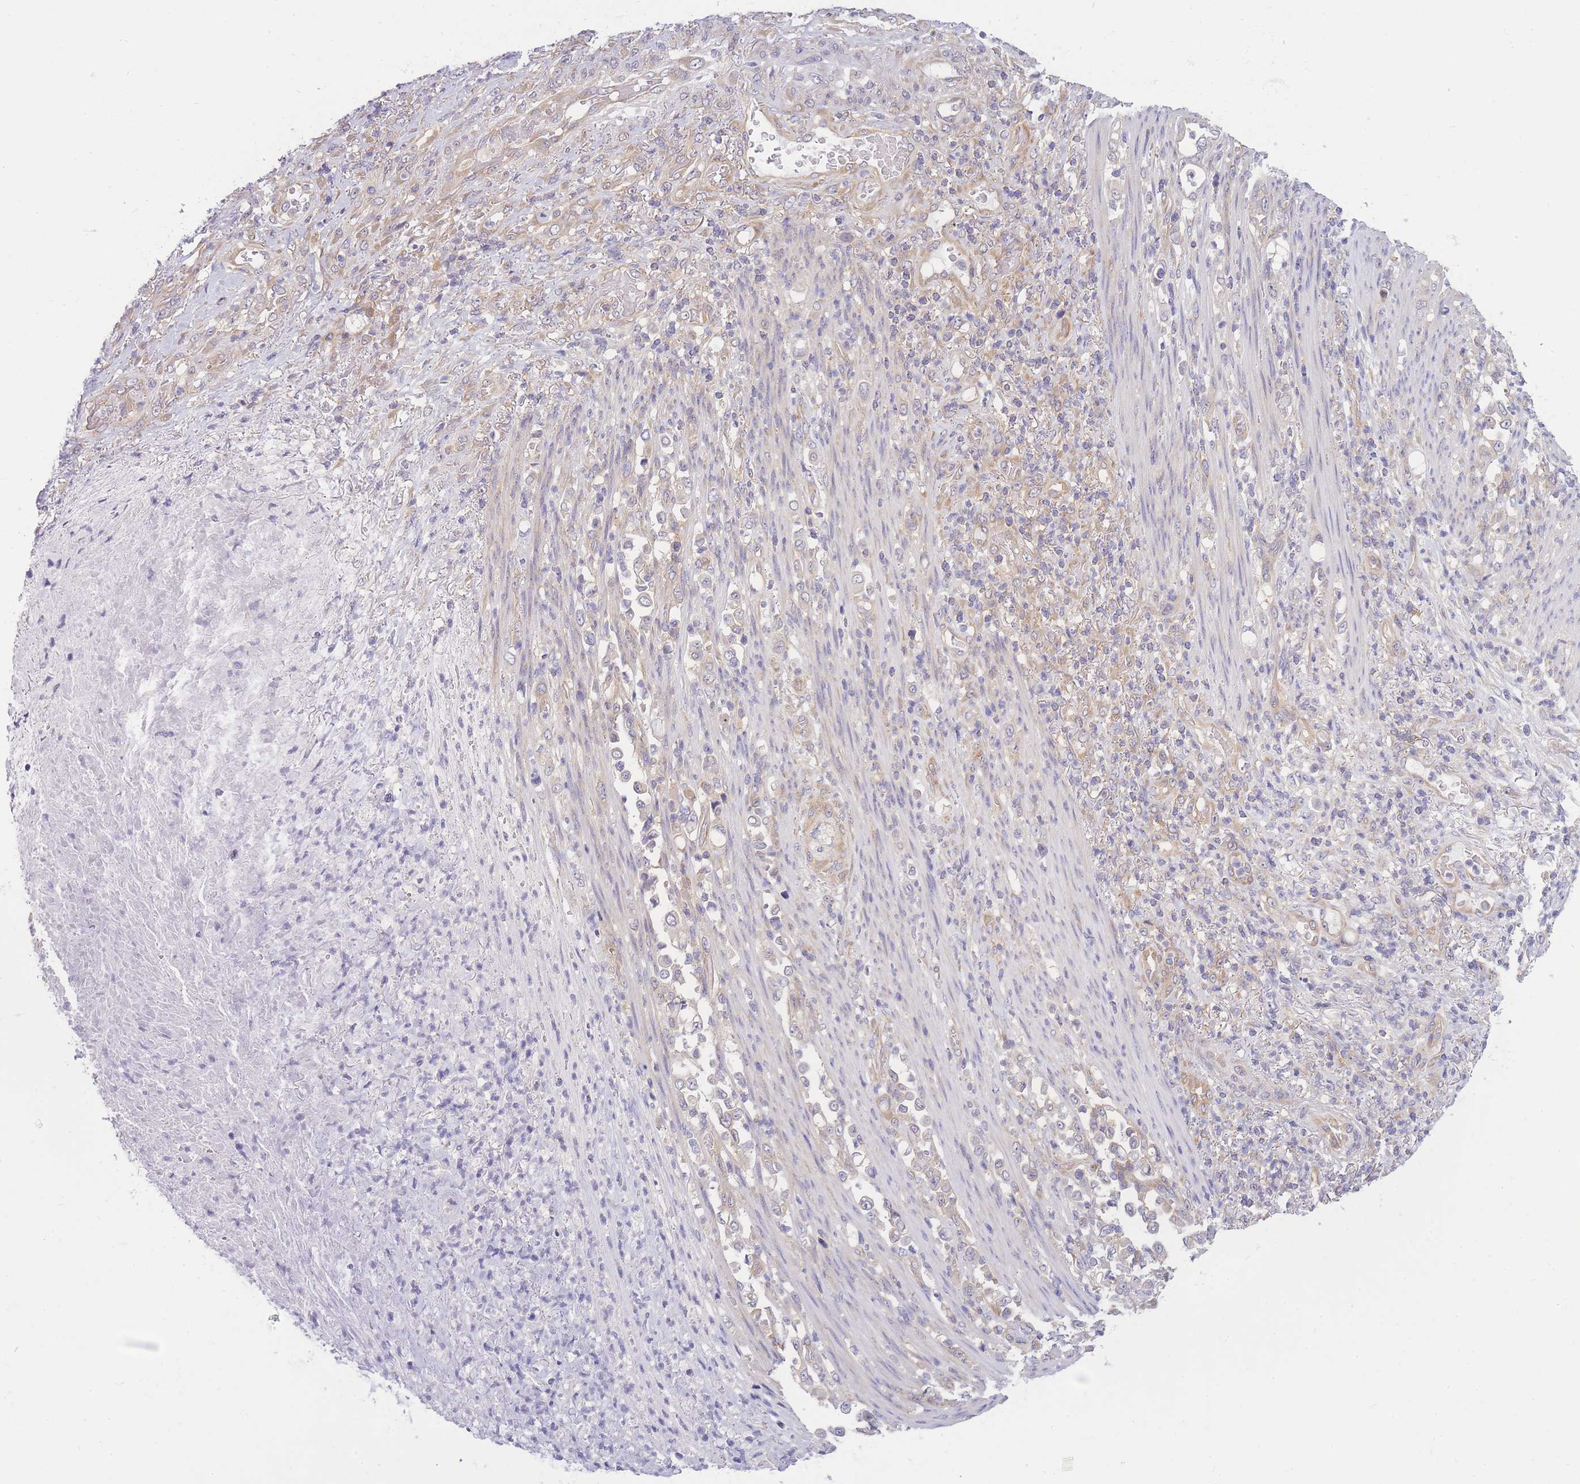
{"staining": {"intensity": "weak", "quantity": "25%-75%", "location": "cytoplasmic/membranous"}, "tissue": "stomach cancer", "cell_type": "Tumor cells", "image_type": "cancer", "snomed": [{"axis": "morphology", "description": "Normal tissue, NOS"}, {"axis": "morphology", "description": "Adenocarcinoma, NOS"}, {"axis": "topography", "description": "Stomach"}], "caption": "Immunohistochemical staining of human adenocarcinoma (stomach) demonstrates weak cytoplasmic/membranous protein staining in approximately 25%-75% of tumor cells.", "gene": "PFDN6", "patient": {"sex": "female", "age": 79}}